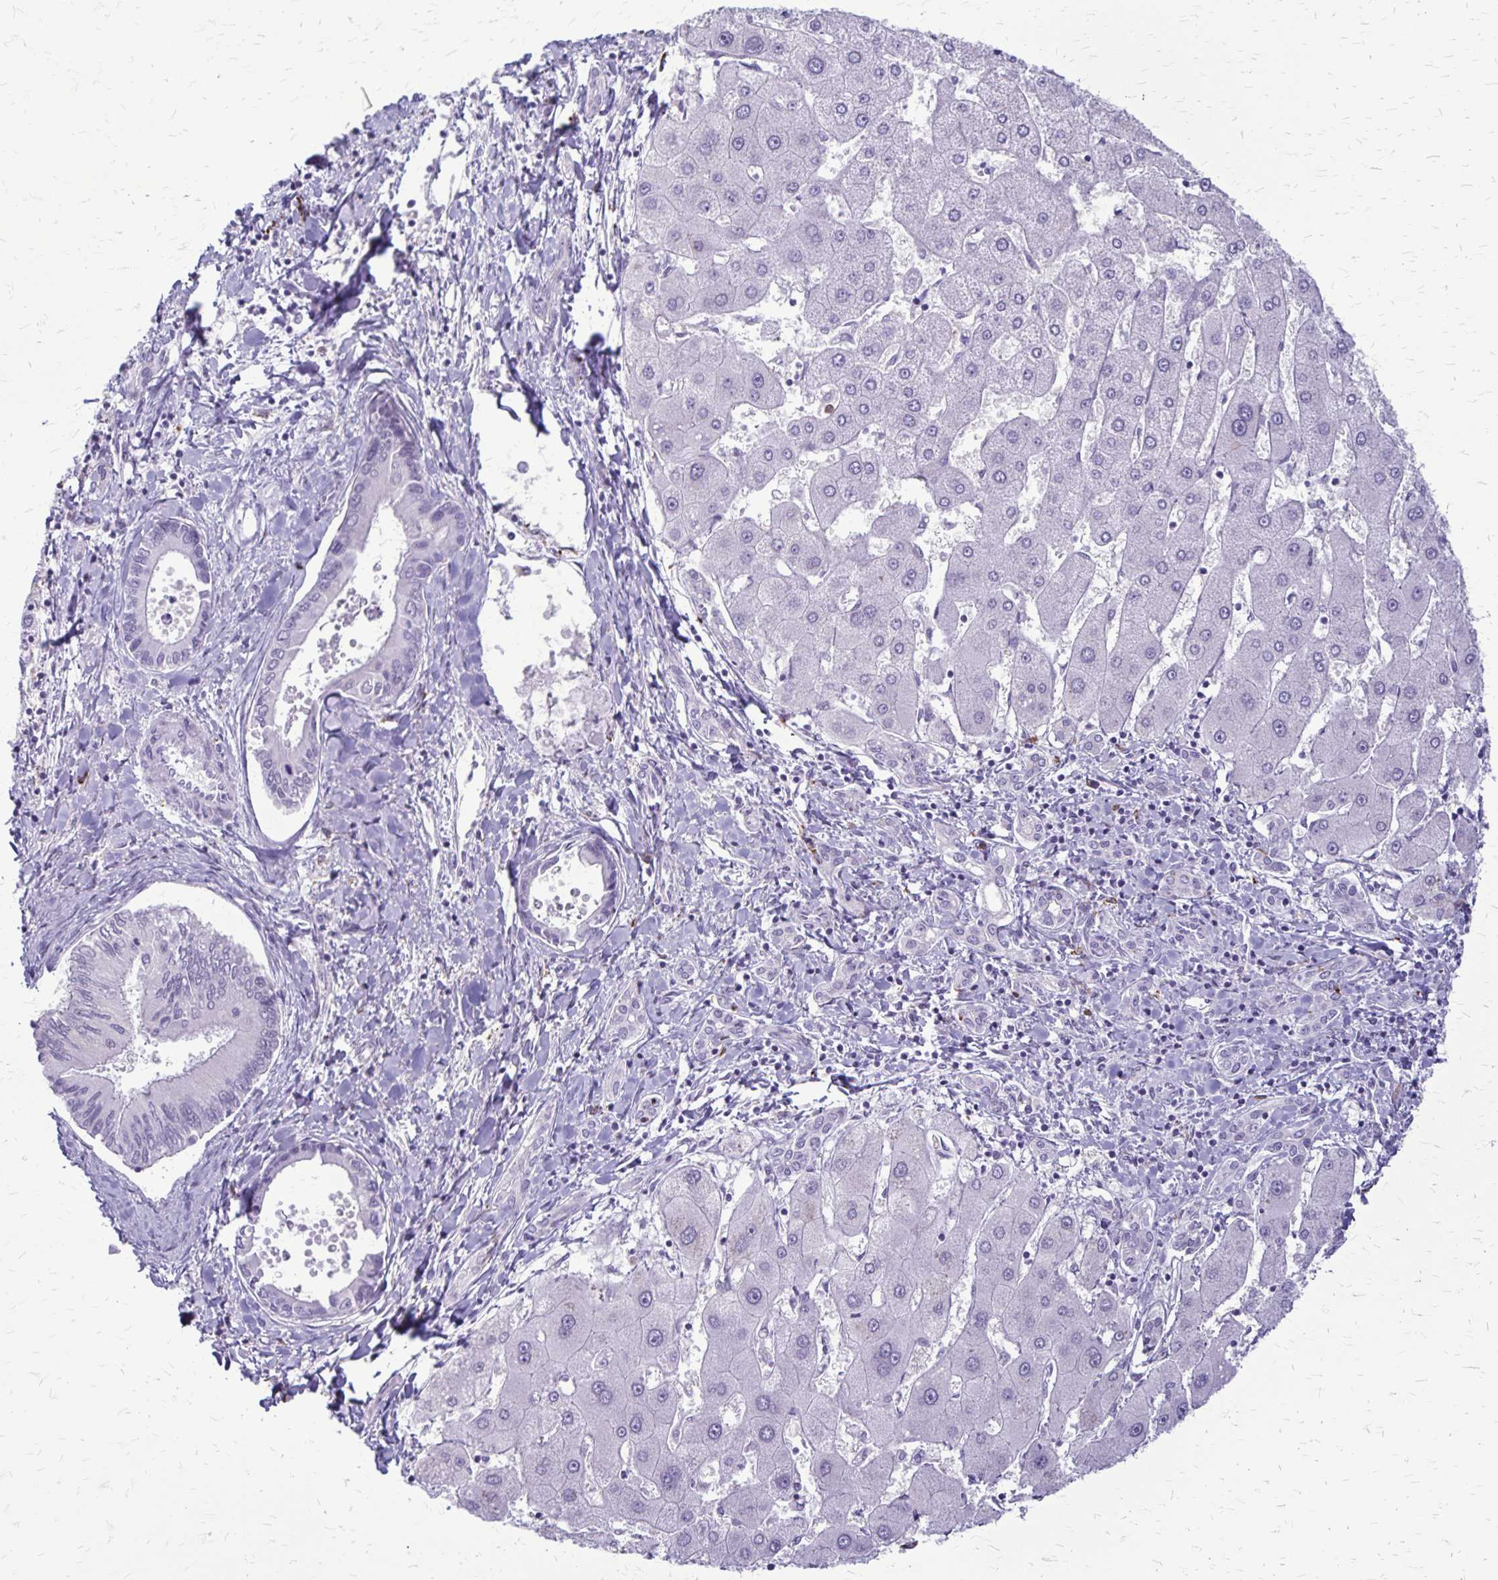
{"staining": {"intensity": "negative", "quantity": "none", "location": "none"}, "tissue": "liver cancer", "cell_type": "Tumor cells", "image_type": "cancer", "snomed": [{"axis": "morphology", "description": "Cholangiocarcinoma"}, {"axis": "topography", "description": "Liver"}], "caption": "Histopathology image shows no significant protein expression in tumor cells of liver cholangiocarcinoma.", "gene": "RTN1", "patient": {"sex": "male", "age": 66}}